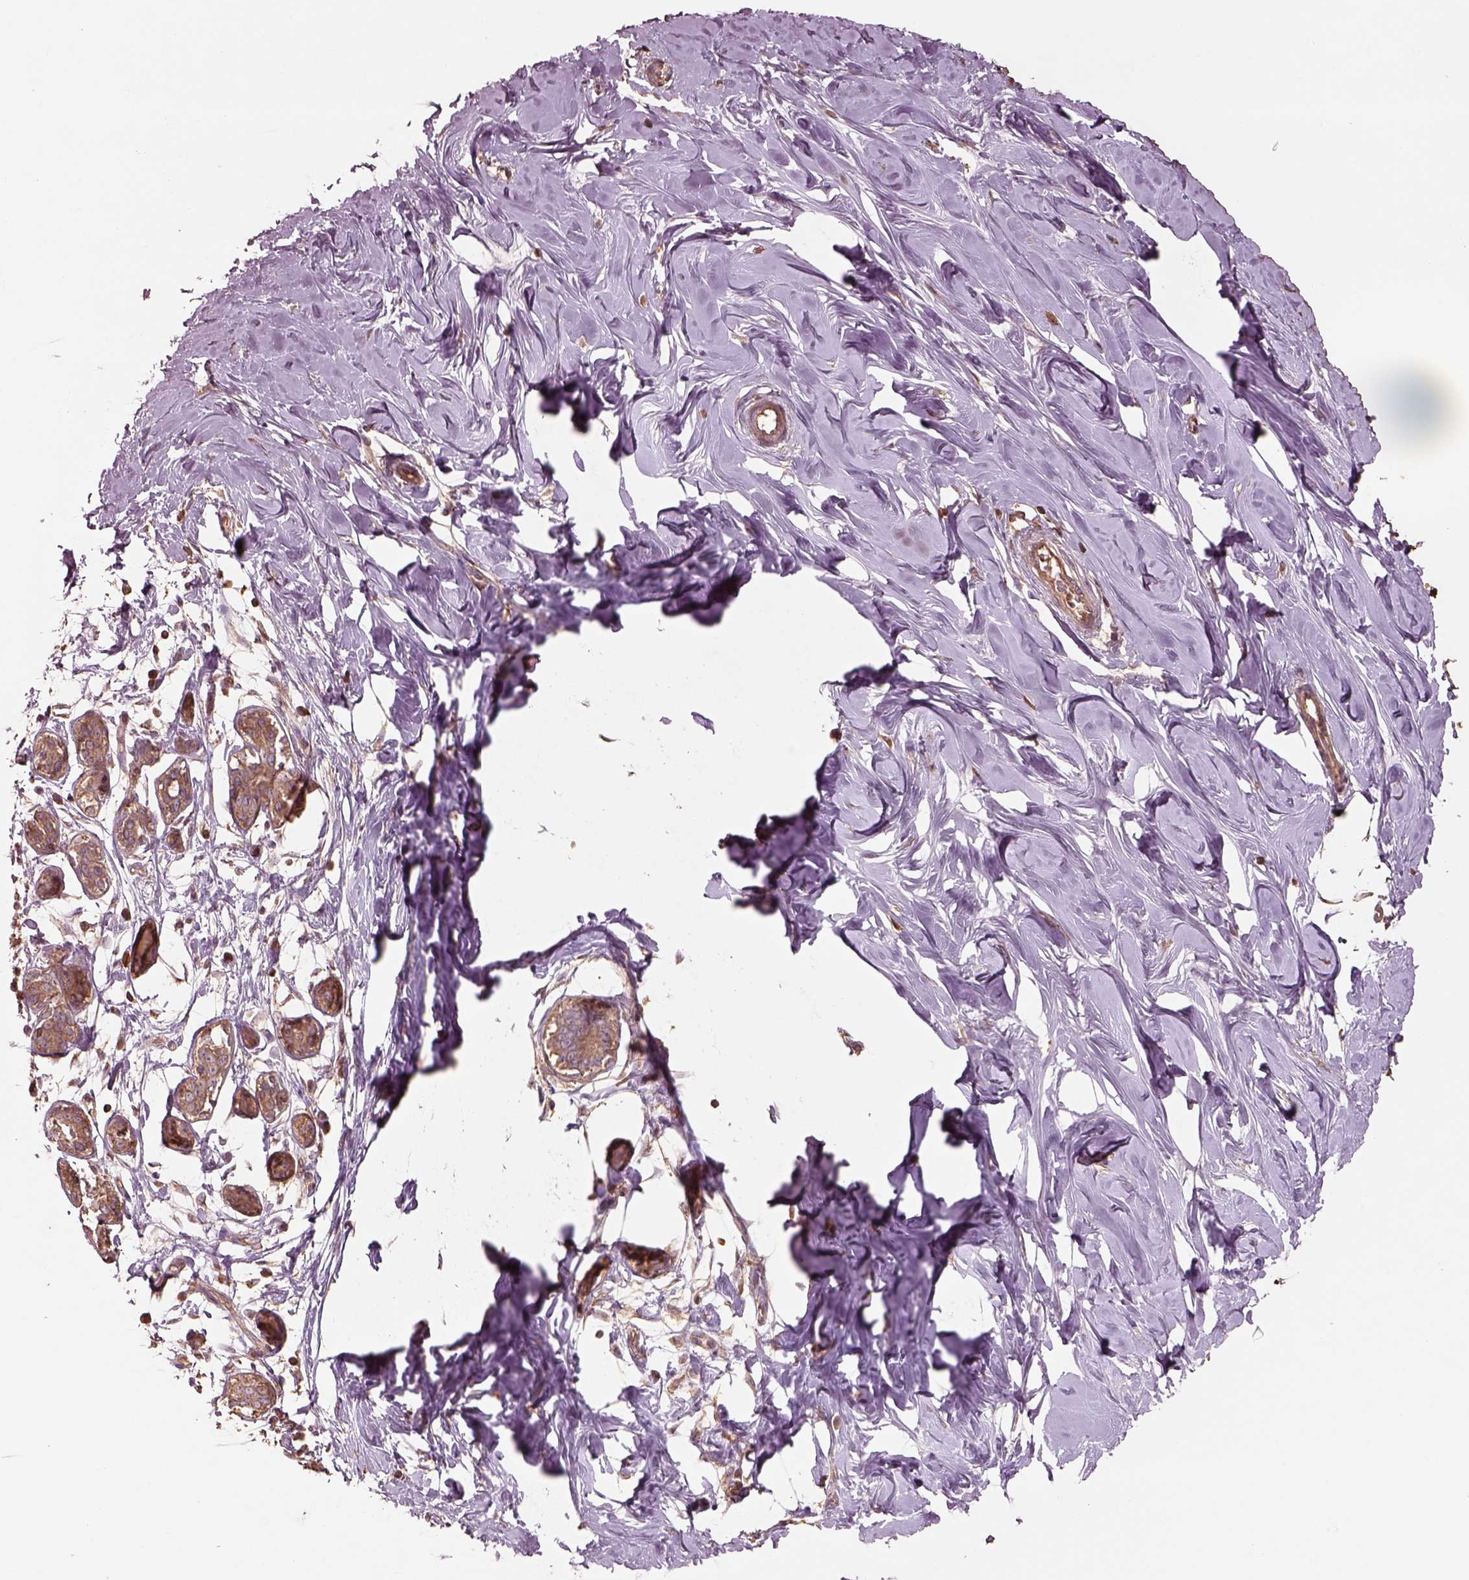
{"staining": {"intensity": "weak", "quantity": ">75%", "location": "cytoplasmic/membranous"}, "tissue": "breast", "cell_type": "Adipocytes", "image_type": "normal", "snomed": [{"axis": "morphology", "description": "Normal tissue, NOS"}, {"axis": "topography", "description": "Breast"}], "caption": "IHC histopathology image of benign breast stained for a protein (brown), which exhibits low levels of weak cytoplasmic/membranous positivity in approximately >75% of adipocytes.", "gene": "TRADD", "patient": {"sex": "female", "age": 27}}